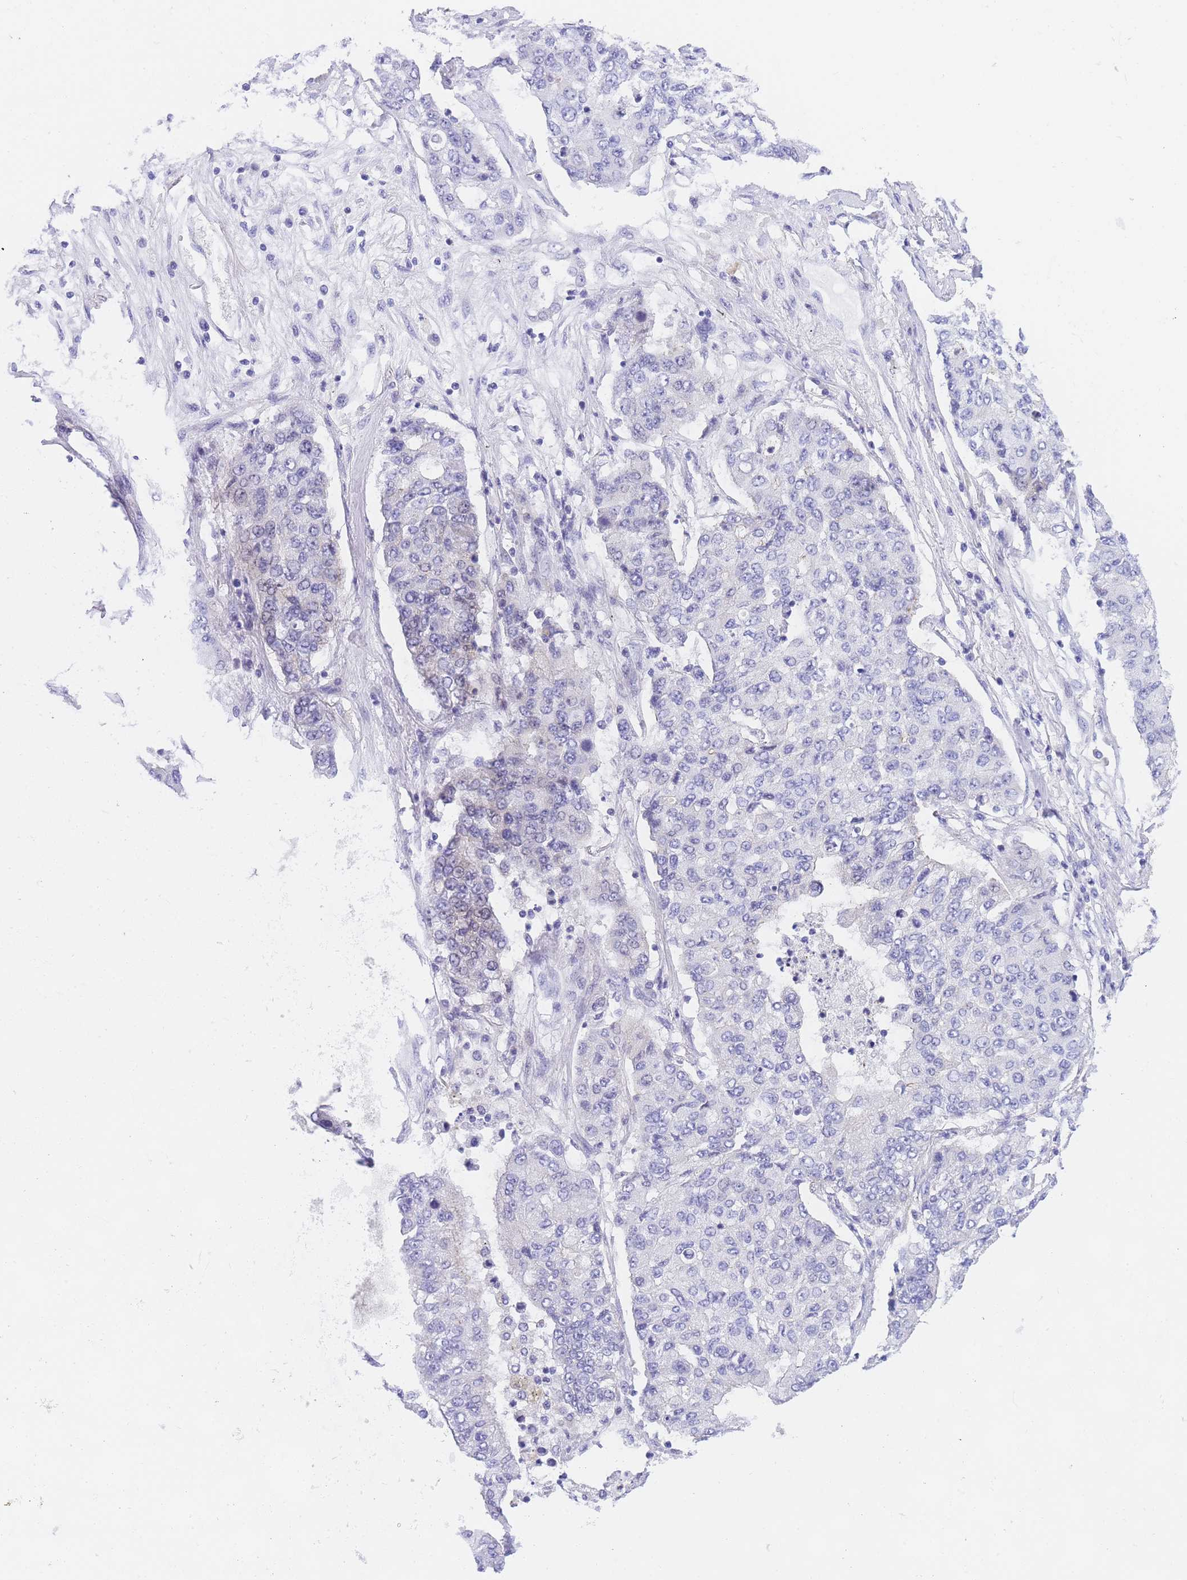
{"staining": {"intensity": "negative", "quantity": "none", "location": "none"}, "tissue": "lung cancer", "cell_type": "Tumor cells", "image_type": "cancer", "snomed": [{"axis": "morphology", "description": "Squamous cell carcinoma, NOS"}, {"axis": "topography", "description": "Lung"}], "caption": "Immunohistochemistry (IHC) of human lung squamous cell carcinoma shows no expression in tumor cells.", "gene": "TIFAB", "patient": {"sex": "male", "age": 74}}